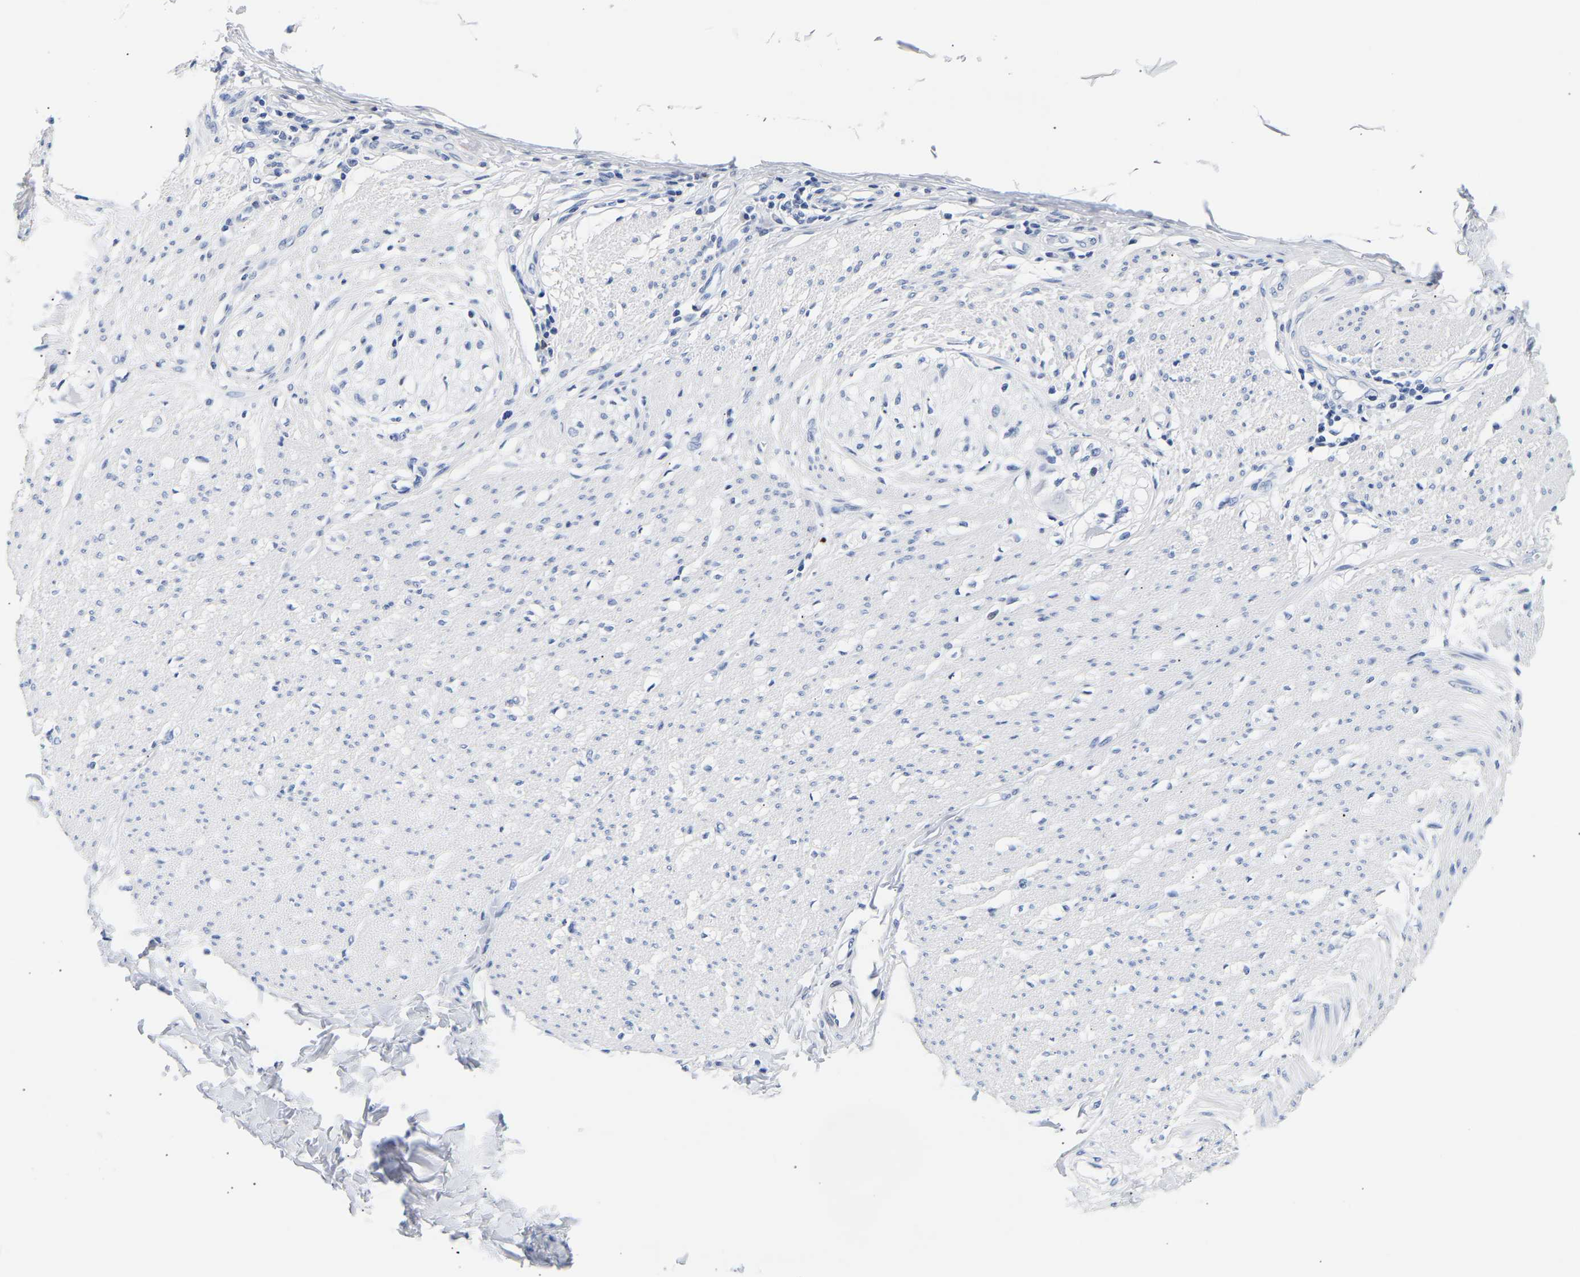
{"staining": {"intensity": "negative", "quantity": "none", "location": "none"}, "tissue": "smooth muscle", "cell_type": "Smooth muscle cells", "image_type": "normal", "snomed": [{"axis": "morphology", "description": "Normal tissue, NOS"}, {"axis": "morphology", "description": "Adenocarcinoma, NOS"}, {"axis": "topography", "description": "Colon"}, {"axis": "topography", "description": "Peripheral nerve tissue"}], "caption": "Immunohistochemistry (IHC) image of normal smooth muscle stained for a protein (brown), which reveals no staining in smooth muscle cells. The staining is performed using DAB brown chromogen with nuclei counter-stained in using hematoxylin.", "gene": "SPINK2", "patient": {"sex": "male", "age": 14}}